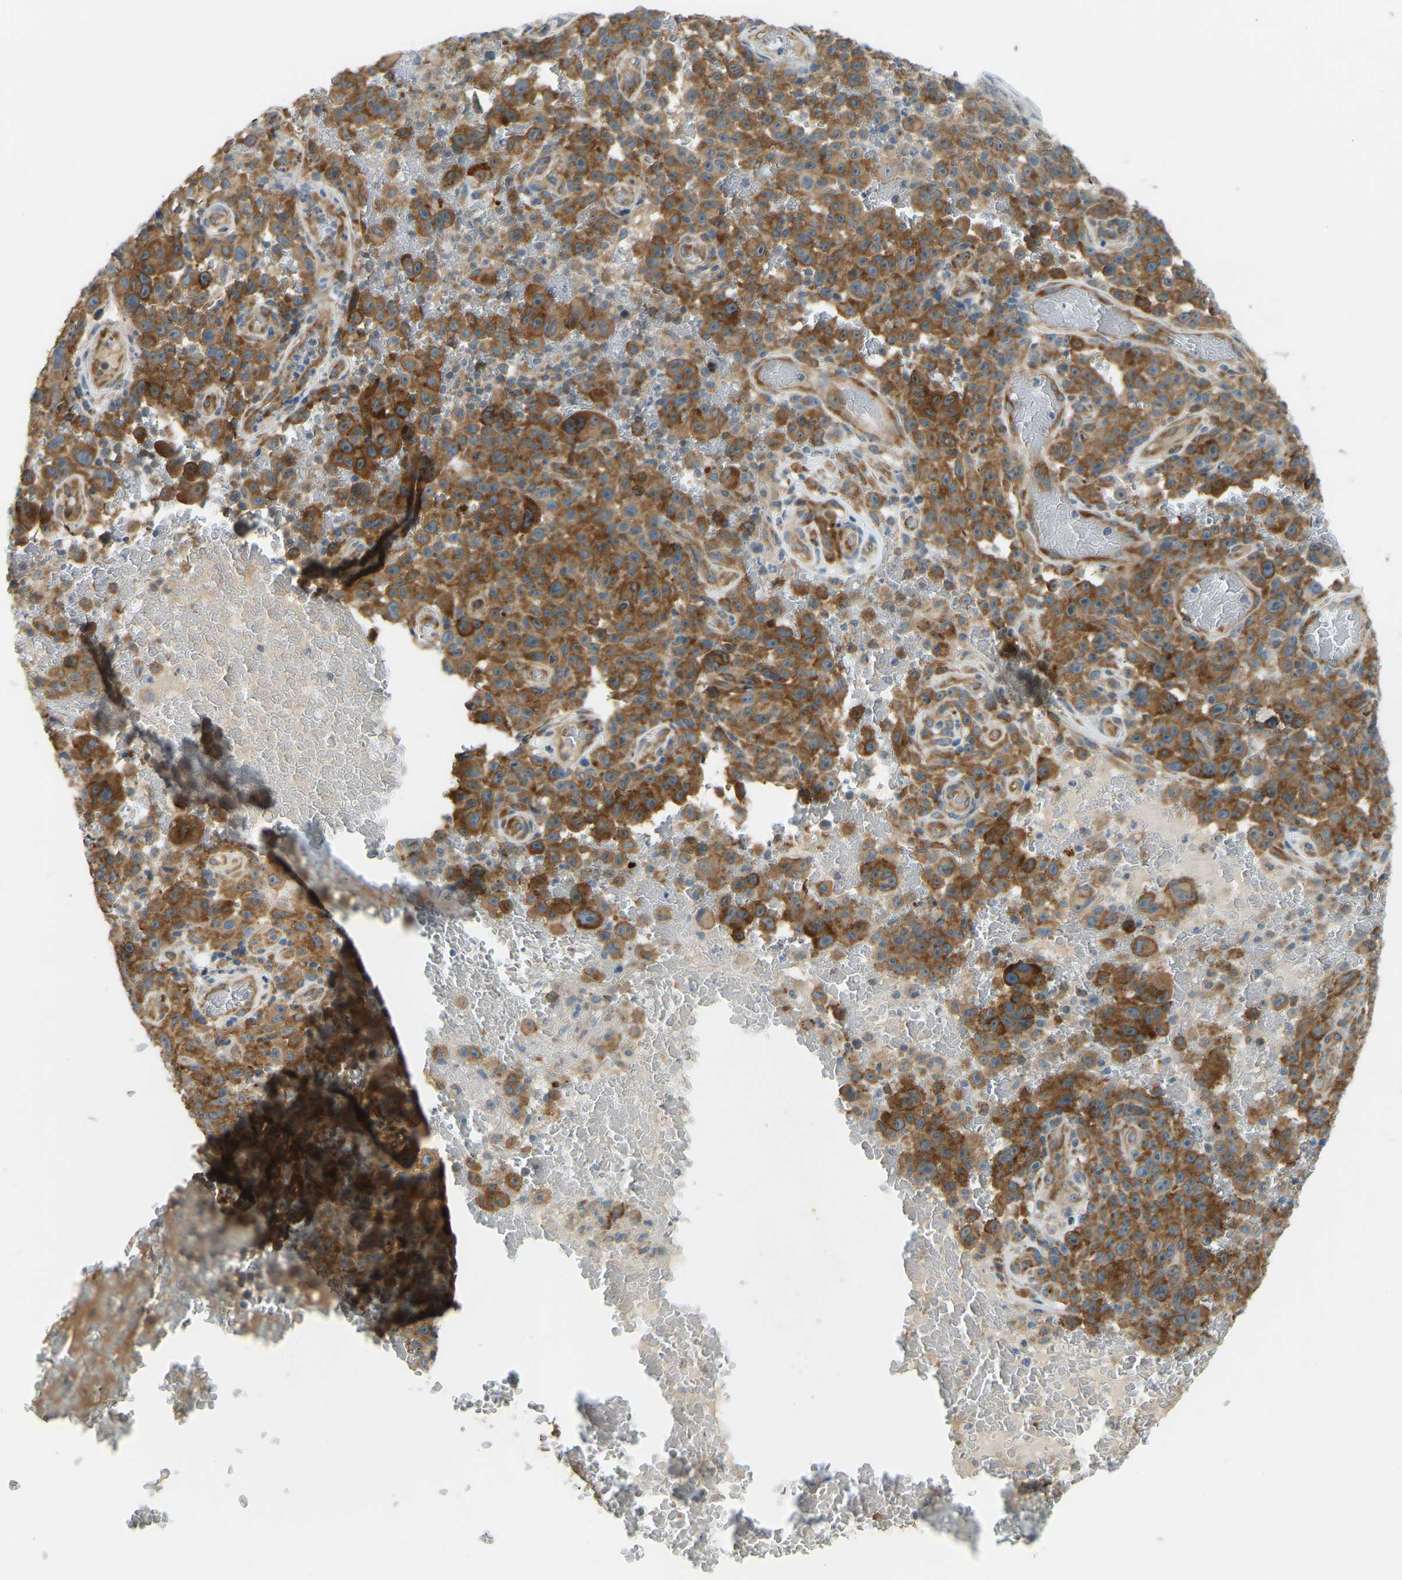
{"staining": {"intensity": "strong", "quantity": ">75%", "location": "cytoplasmic/membranous"}, "tissue": "melanoma", "cell_type": "Tumor cells", "image_type": "cancer", "snomed": [{"axis": "morphology", "description": "Malignant melanoma, NOS"}, {"axis": "topography", "description": "Skin"}], "caption": "The micrograph shows immunohistochemical staining of malignant melanoma. There is strong cytoplasmic/membranous staining is seen in about >75% of tumor cells.", "gene": "STAU2", "patient": {"sex": "female", "age": 82}}